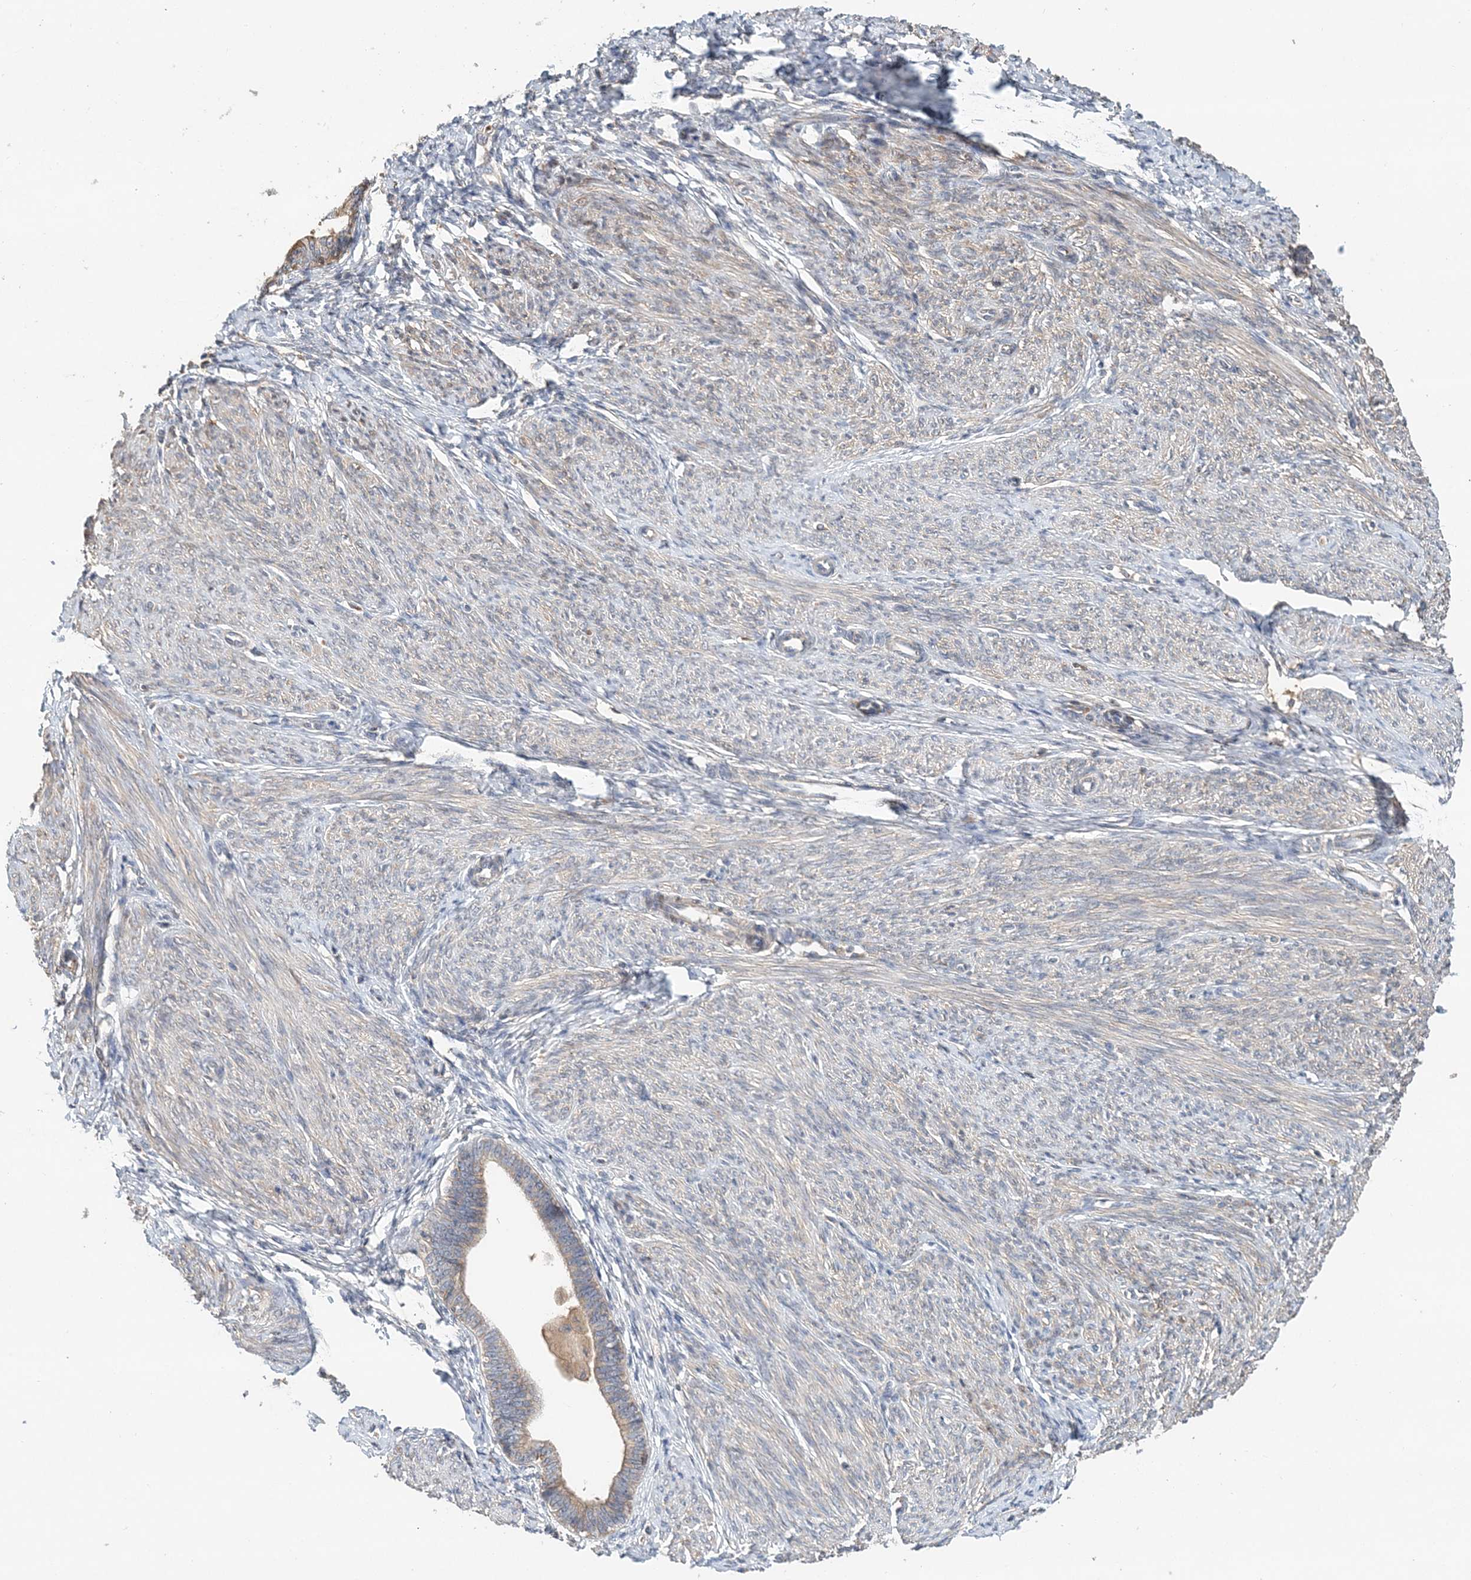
{"staining": {"intensity": "negative", "quantity": "none", "location": "none"}, "tissue": "endometrium", "cell_type": "Cells in endometrial stroma", "image_type": "normal", "snomed": [{"axis": "morphology", "description": "Normal tissue, NOS"}, {"axis": "topography", "description": "Endometrium"}], "caption": "Protein analysis of unremarkable endometrium exhibits no significant staining in cells in endometrial stroma. (DAB immunohistochemistry (IHC), high magnification).", "gene": "SYCP3", "patient": {"sex": "female", "age": 72}}